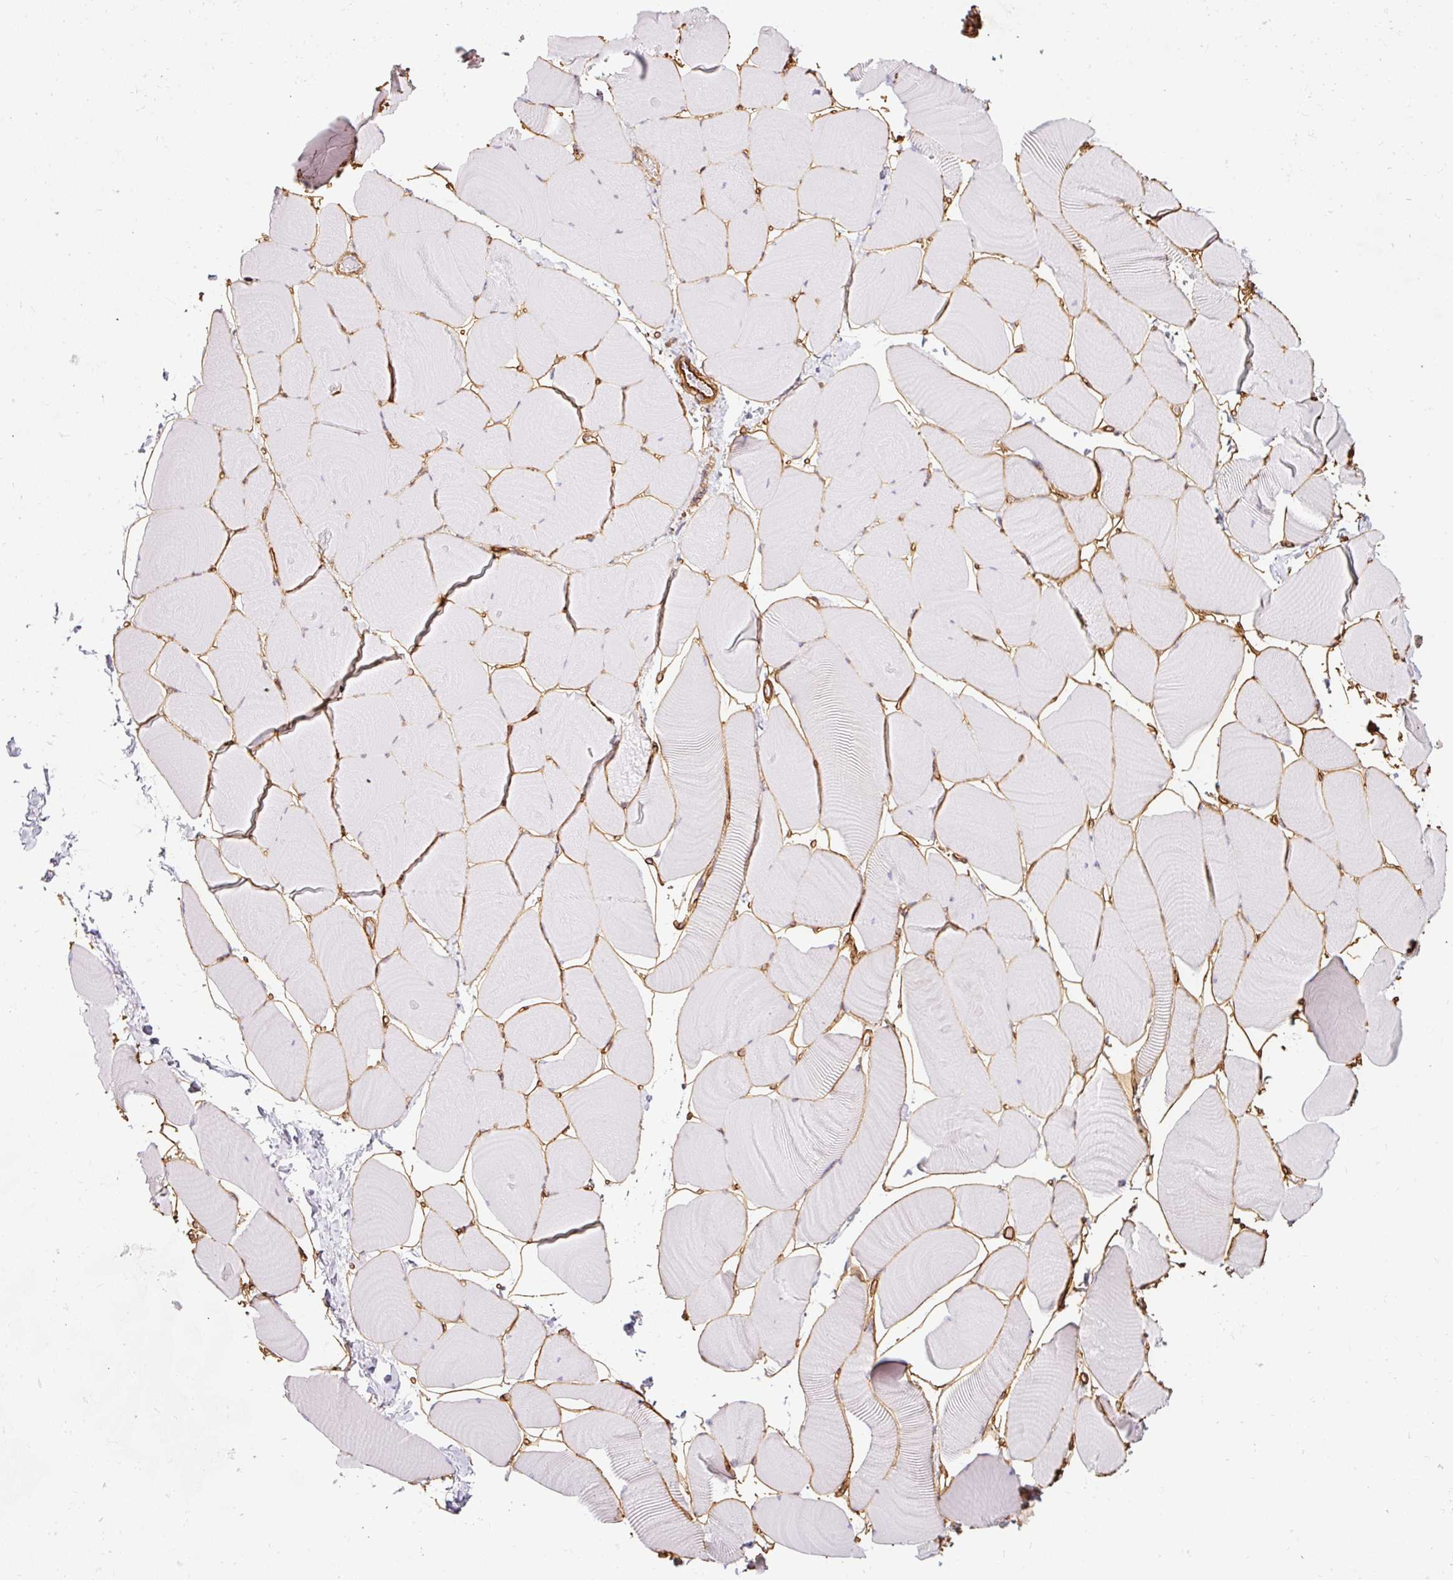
{"staining": {"intensity": "negative", "quantity": "none", "location": "none"}, "tissue": "skeletal muscle", "cell_type": "Myocytes", "image_type": "normal", "snomed": [{"axis": "morphology", "description": "Normal tissue, NOS"}, {"axis": "topography", "description": "Skeletal muscle"}], "caption": "Immunohistochemical staining of normal skeletal muscle displays no significant staining in myocytes. (Stains: DAB (3,3'-diaminobenzidine) IHC with hematoxylin counter stain, Microscopy: brightfield microscopy at high magnification).", "gene": "LOXL4", "patient": {"sex": "male", "age": 25}}